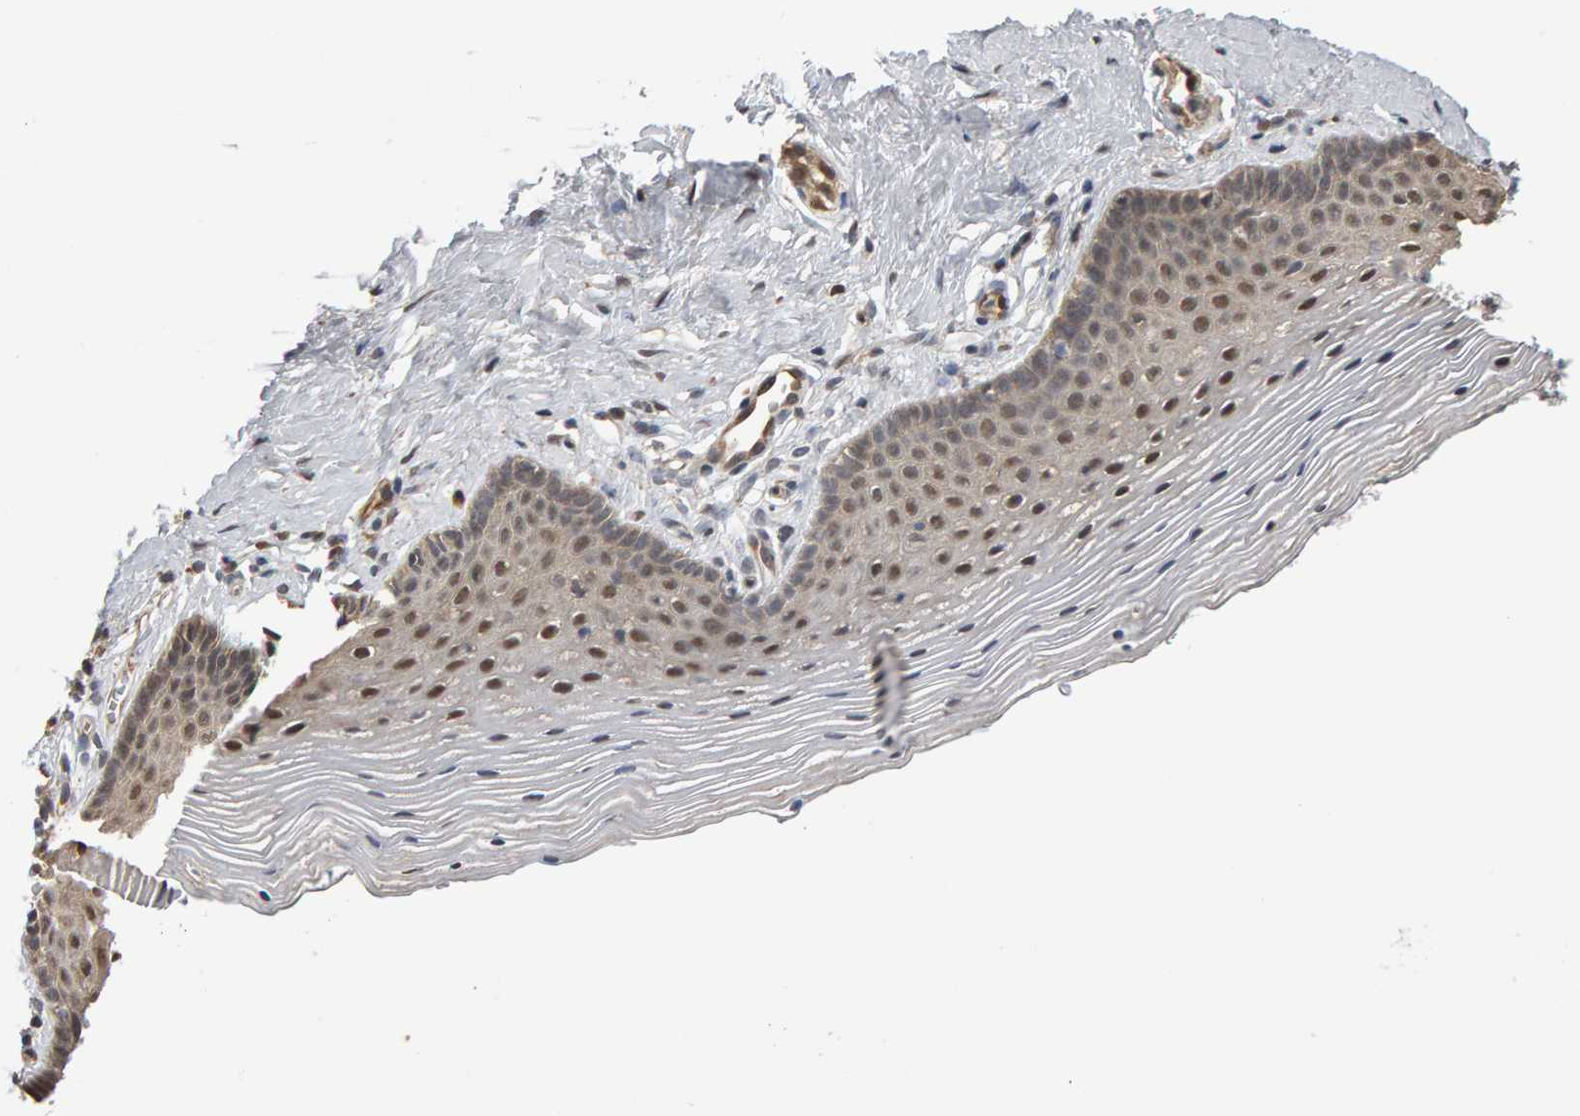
{"staining": {"intensity": "moderate", "quantity": "25%-75%", "location": "nuclear"}, "tissue": "vagina", "cell_type": "Squamous epithelial cells", "image_type": "normal", "snomed": [{"axis": "morphology", "description": "Normal tissue, NOS"}, {"axis": "topography", "description": "Vagina"}], "caption": "Normal vagina shows moderate nuclear positivity in approximately 25%-75% of squamous epithelial cells, visualized by immunohistochemistry.", "gene": "COASY", "patient": {"sex": "female", "age": 32}}